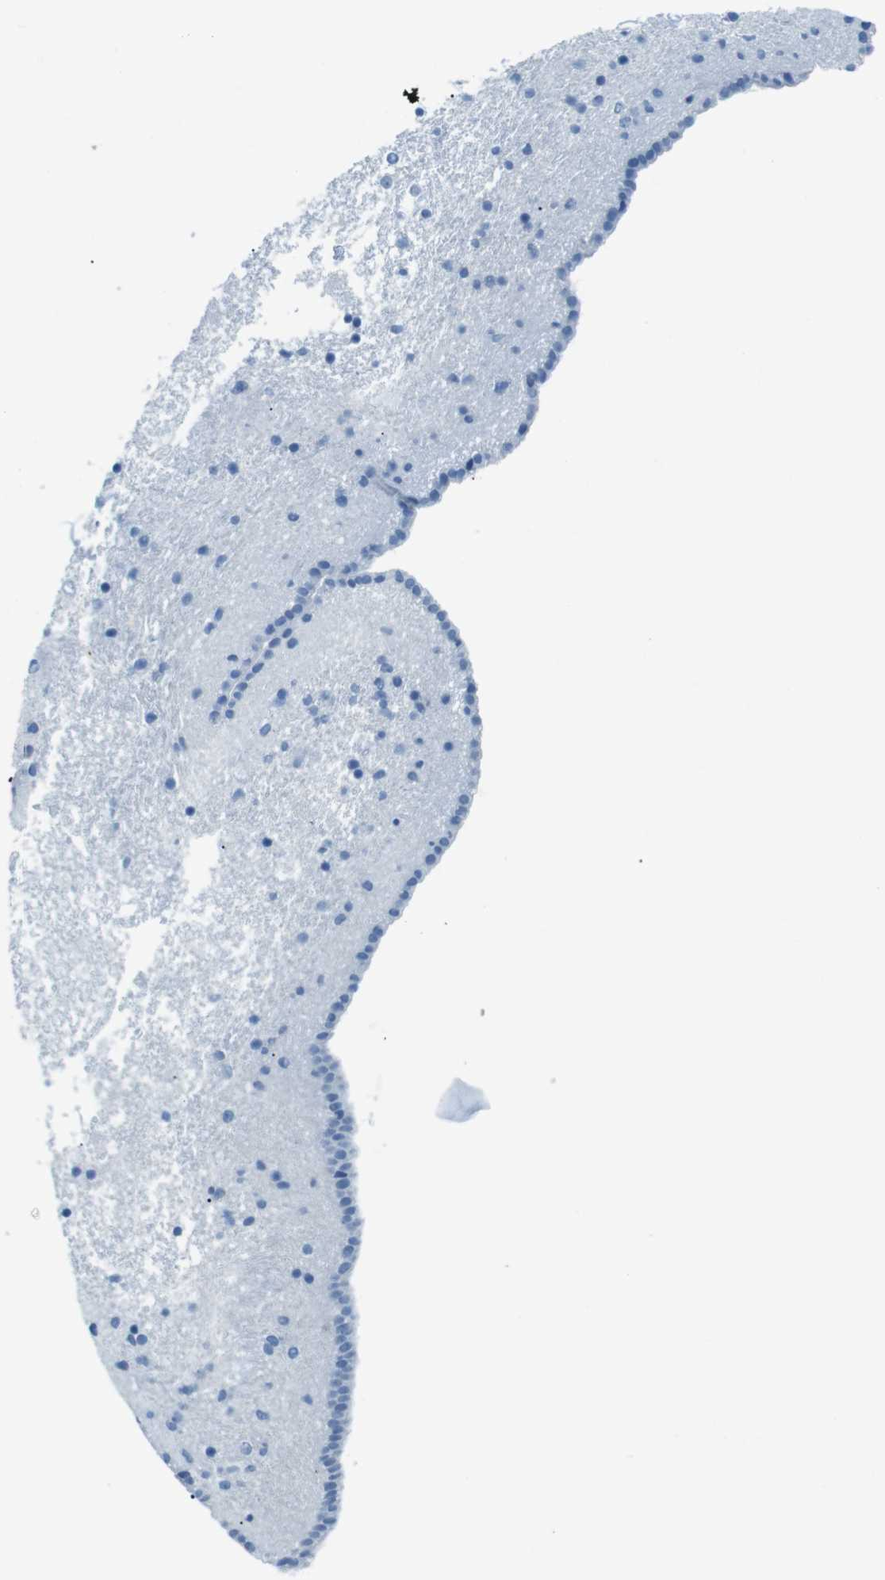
{"staining": {"intensity": "negative", "quantity": "none", "location": "none"}, "tissue": "caudate", "cell_type": "Glial cells", "image_type": "normal", "snomed": [{"axis": "morphology", "description": "Normal tissue, NOS"}, {"axis": "topography", "description": "Lateral ventricle wall"}], "caption": "An IHC photomicrograph of normal caudate is shown. There is no staining in glial cells of caudate. (DAB (3,3'-diaminobenzidine) IHC, high magnification).", "gene": "MCEMP1", "patient": {"sex": "male", "age": 45}}